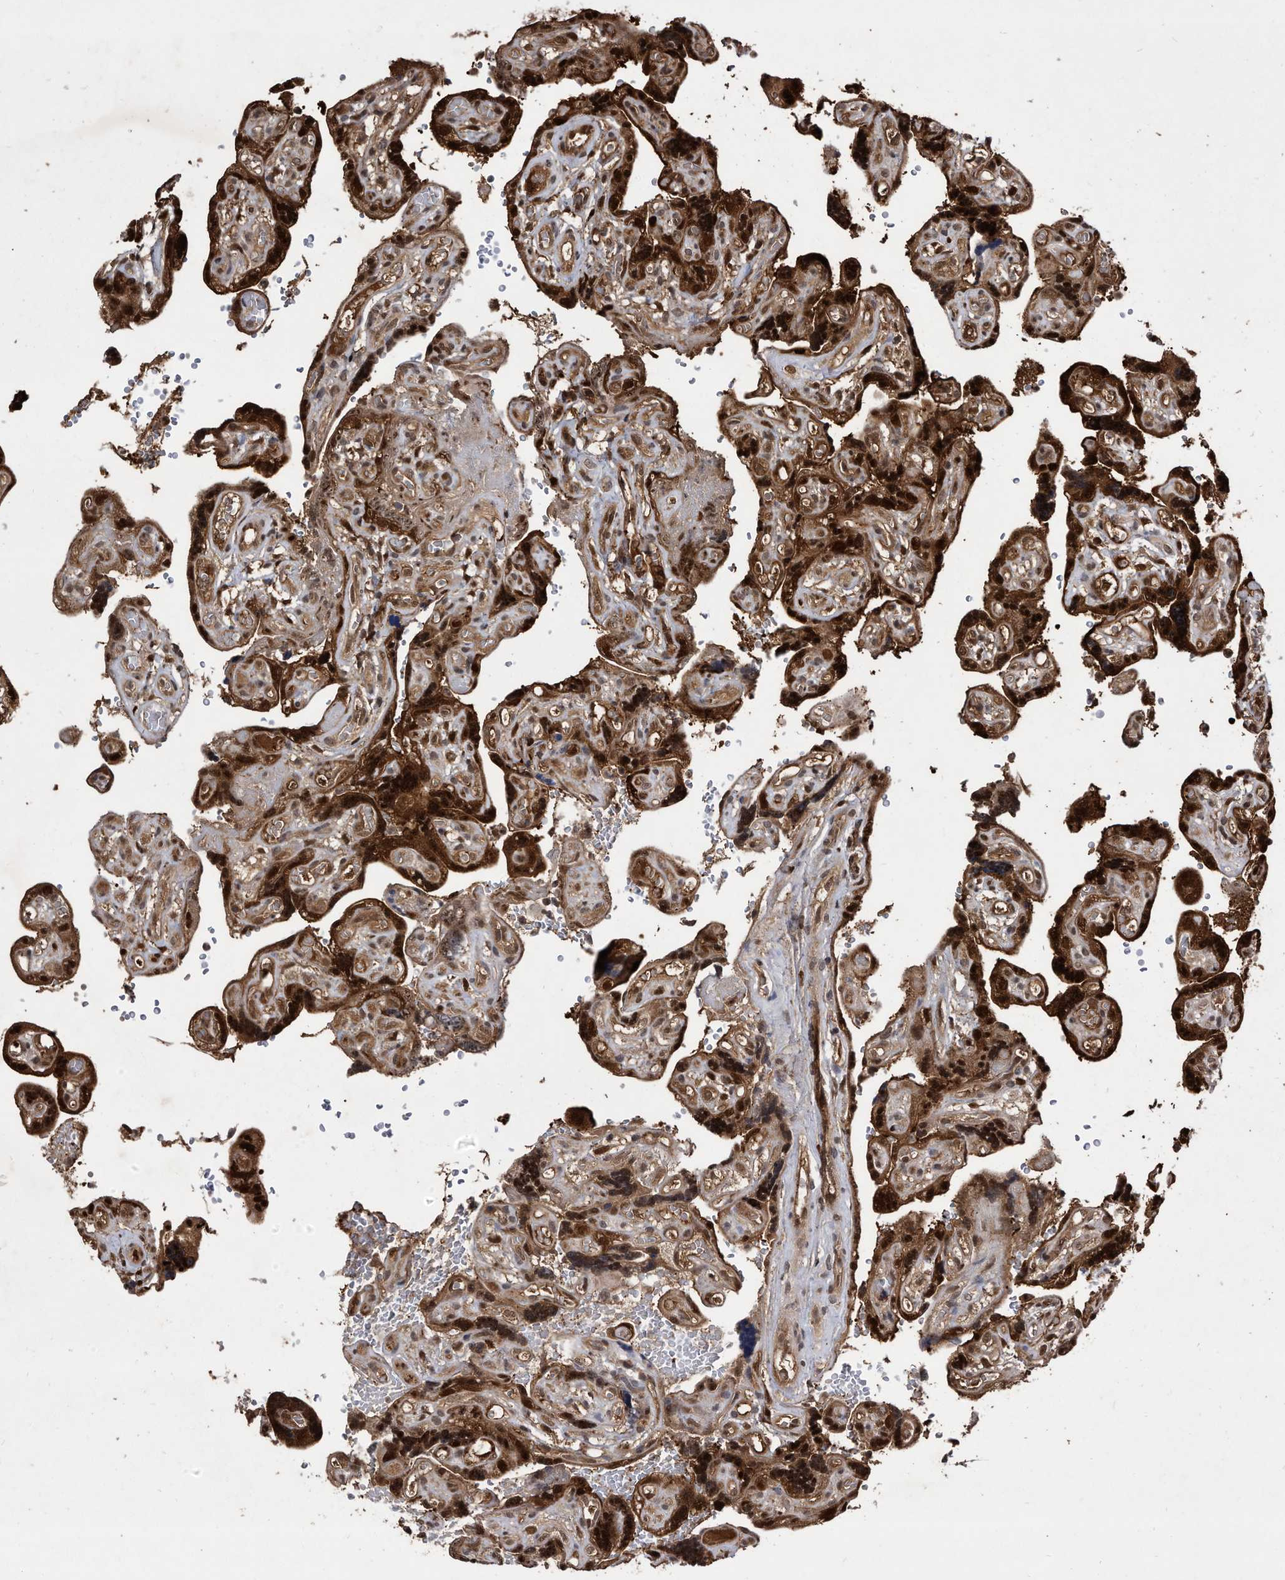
{"staining": {"intensity": "strong", "quantity": ">75%", "location": "cytoplasmic/membranous,nuclear"}, "tissue": "placenta", "cell_type": "Decidual cells", "image_type": "normal", "snomed": [{"axis": "morphology", "description": "Normal tissue, NOS"}, {"axis": "topography", "description": "Placenta"}], "caption": "Brown immunohistochemical staining in normal placenta demonstrates strong cytoplasmic/membranous,nuclear expression in about >75% of decidual cells.", "gene": "RAD23B", "patient": {"sex": "female", "age": 30}}